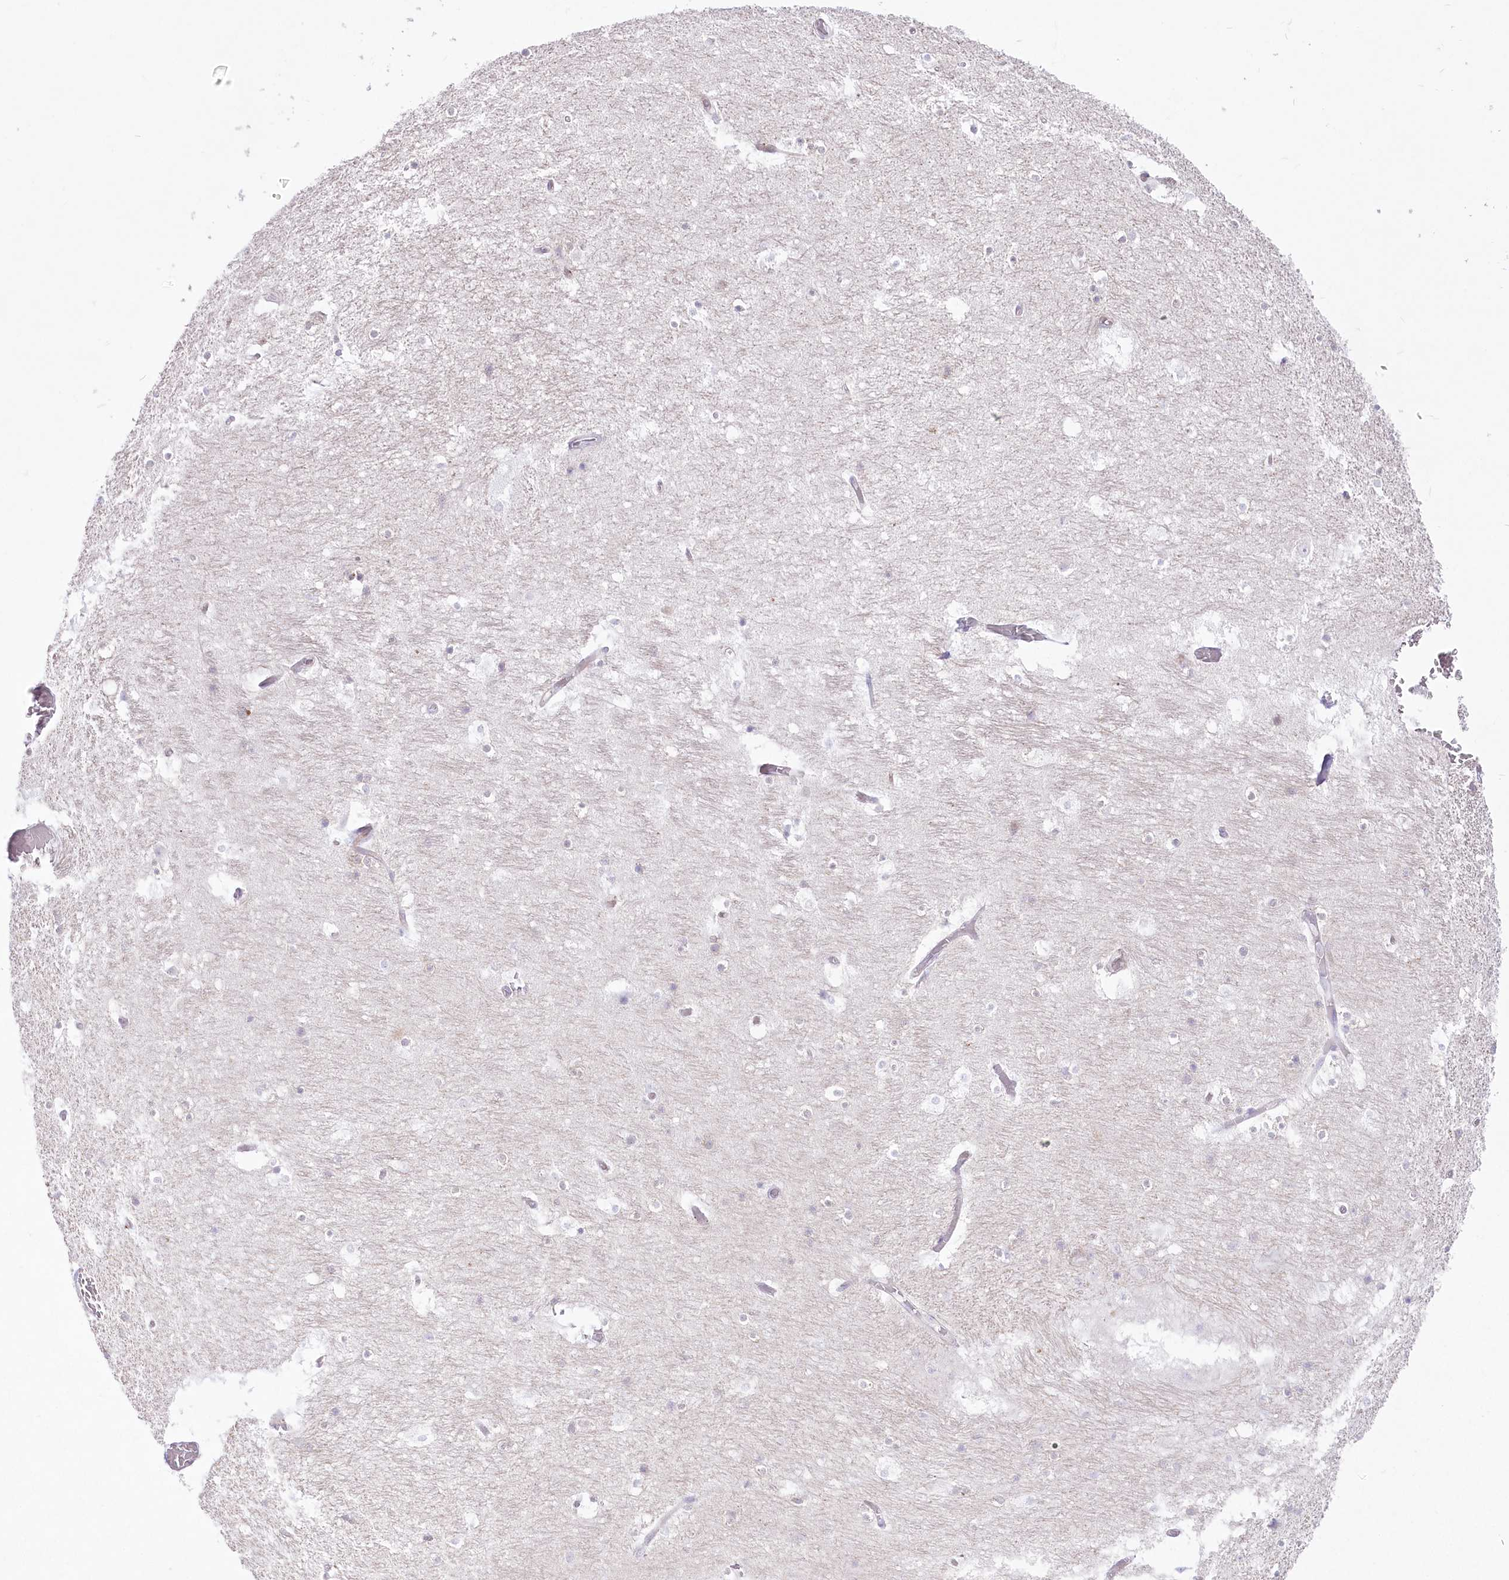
{"staining": {"intensity": "negative", "quantity": "none", "location": "none"}, "tissue": "hippocampus", "cell_type": "Glial cells", "image_type": "normal", "snomed": [{"axis": "morphology", "description": "Normal tissue, NOS"}, {"axis": "topography", "description": "Hippocampus"}], "caption": "DAB immunohistochemical staining of benign human hippocampus shows no significant expression in glial cells.", "gene": "ZNF843", "patient": {"sex": "female", "age": 52}}